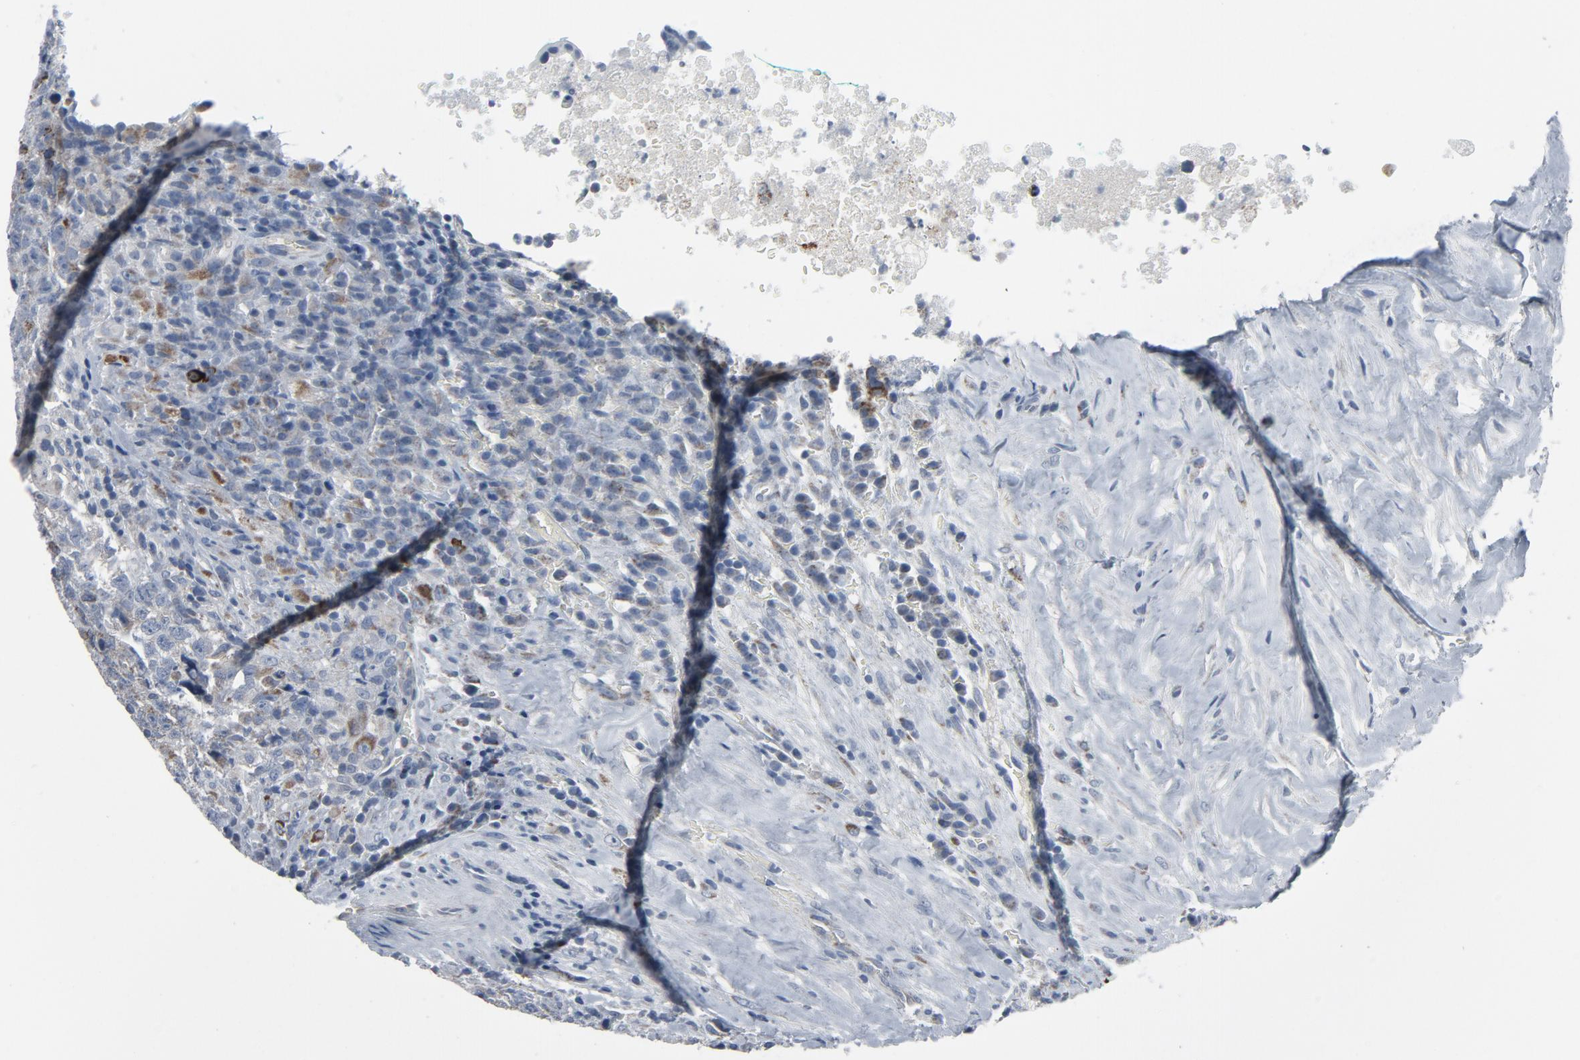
{"staining": {"intensity": "weak", "quantity": "<25%", "location": "cytoplasmic/membranous"}, "tissue": "testis cancer", "cell_type": "Tumor cells", "image_type": "cancer", "snomed": [{"axis": "morphology", "description": "Necrosis, NOS"}, {"axis": "morphology", "description": "Carcinoma, Embryonal, NOS"}, {"axis": "topography", "description": "Testis"}], "caption": "IHC of human testis embryonal carcinoma demonstrates no expression in tumor cells.", "gene": "GPX2", "patient": {"sex": "male", "age": 19}}